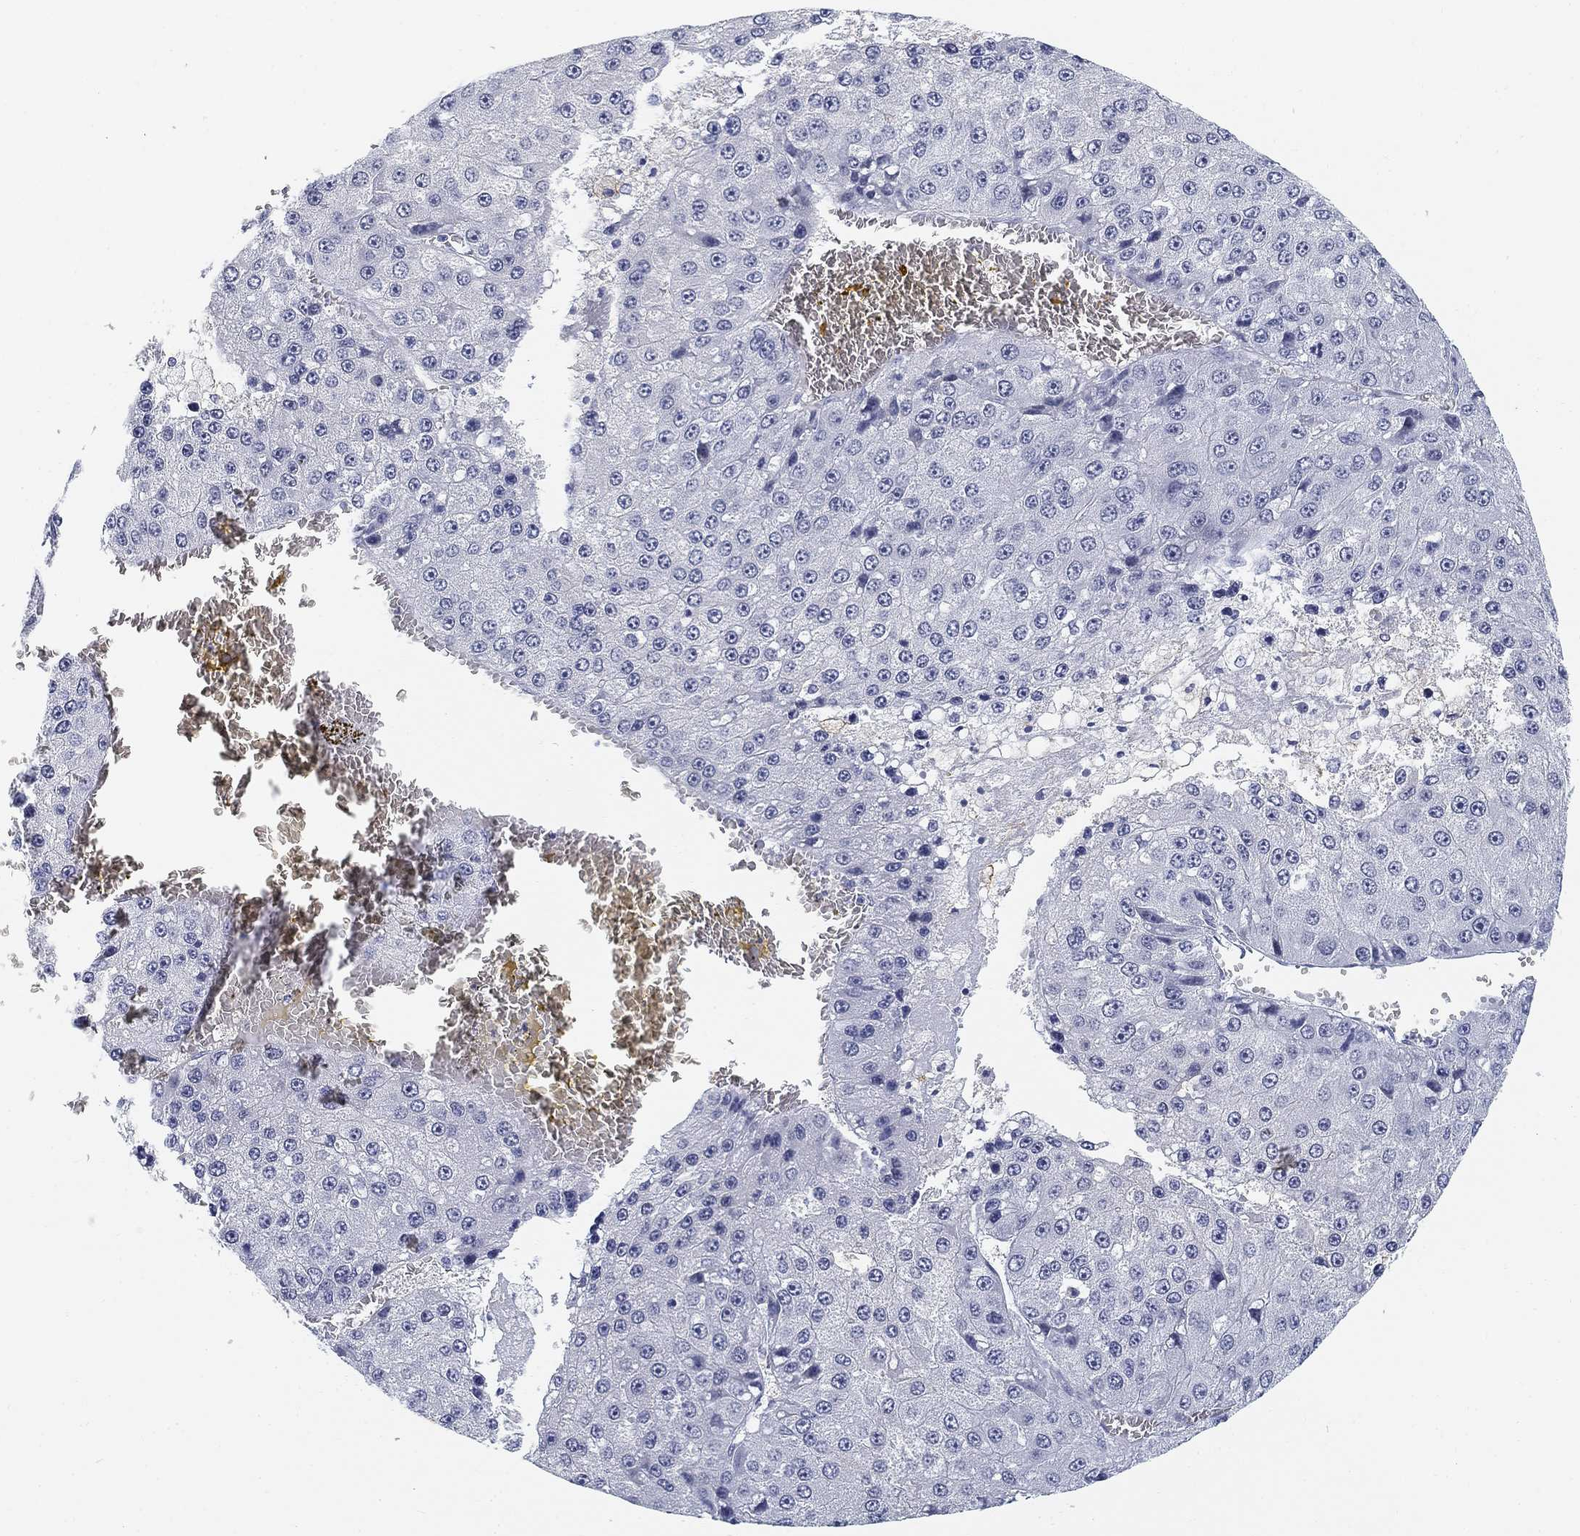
{"staining": {"intensity": "negative", "quantity": "none", "location": "none"}, "tissue": "liver cancer", "cell_type": "Tumor cells", "image_type": "cancer", "snomed": [{"axis": "morphology", "description": "Carcinoma, Hepatocellular, NOS"}, {"axis": "topography", "description": "Liver"}], "caption": "This is an immunohistochemistry photomicrograph of liver hepatocellular carcinoma. There is no staining in tumor cells.", "gene": "SLC2A5", "patient": {"sex": "female", "age": 73}}